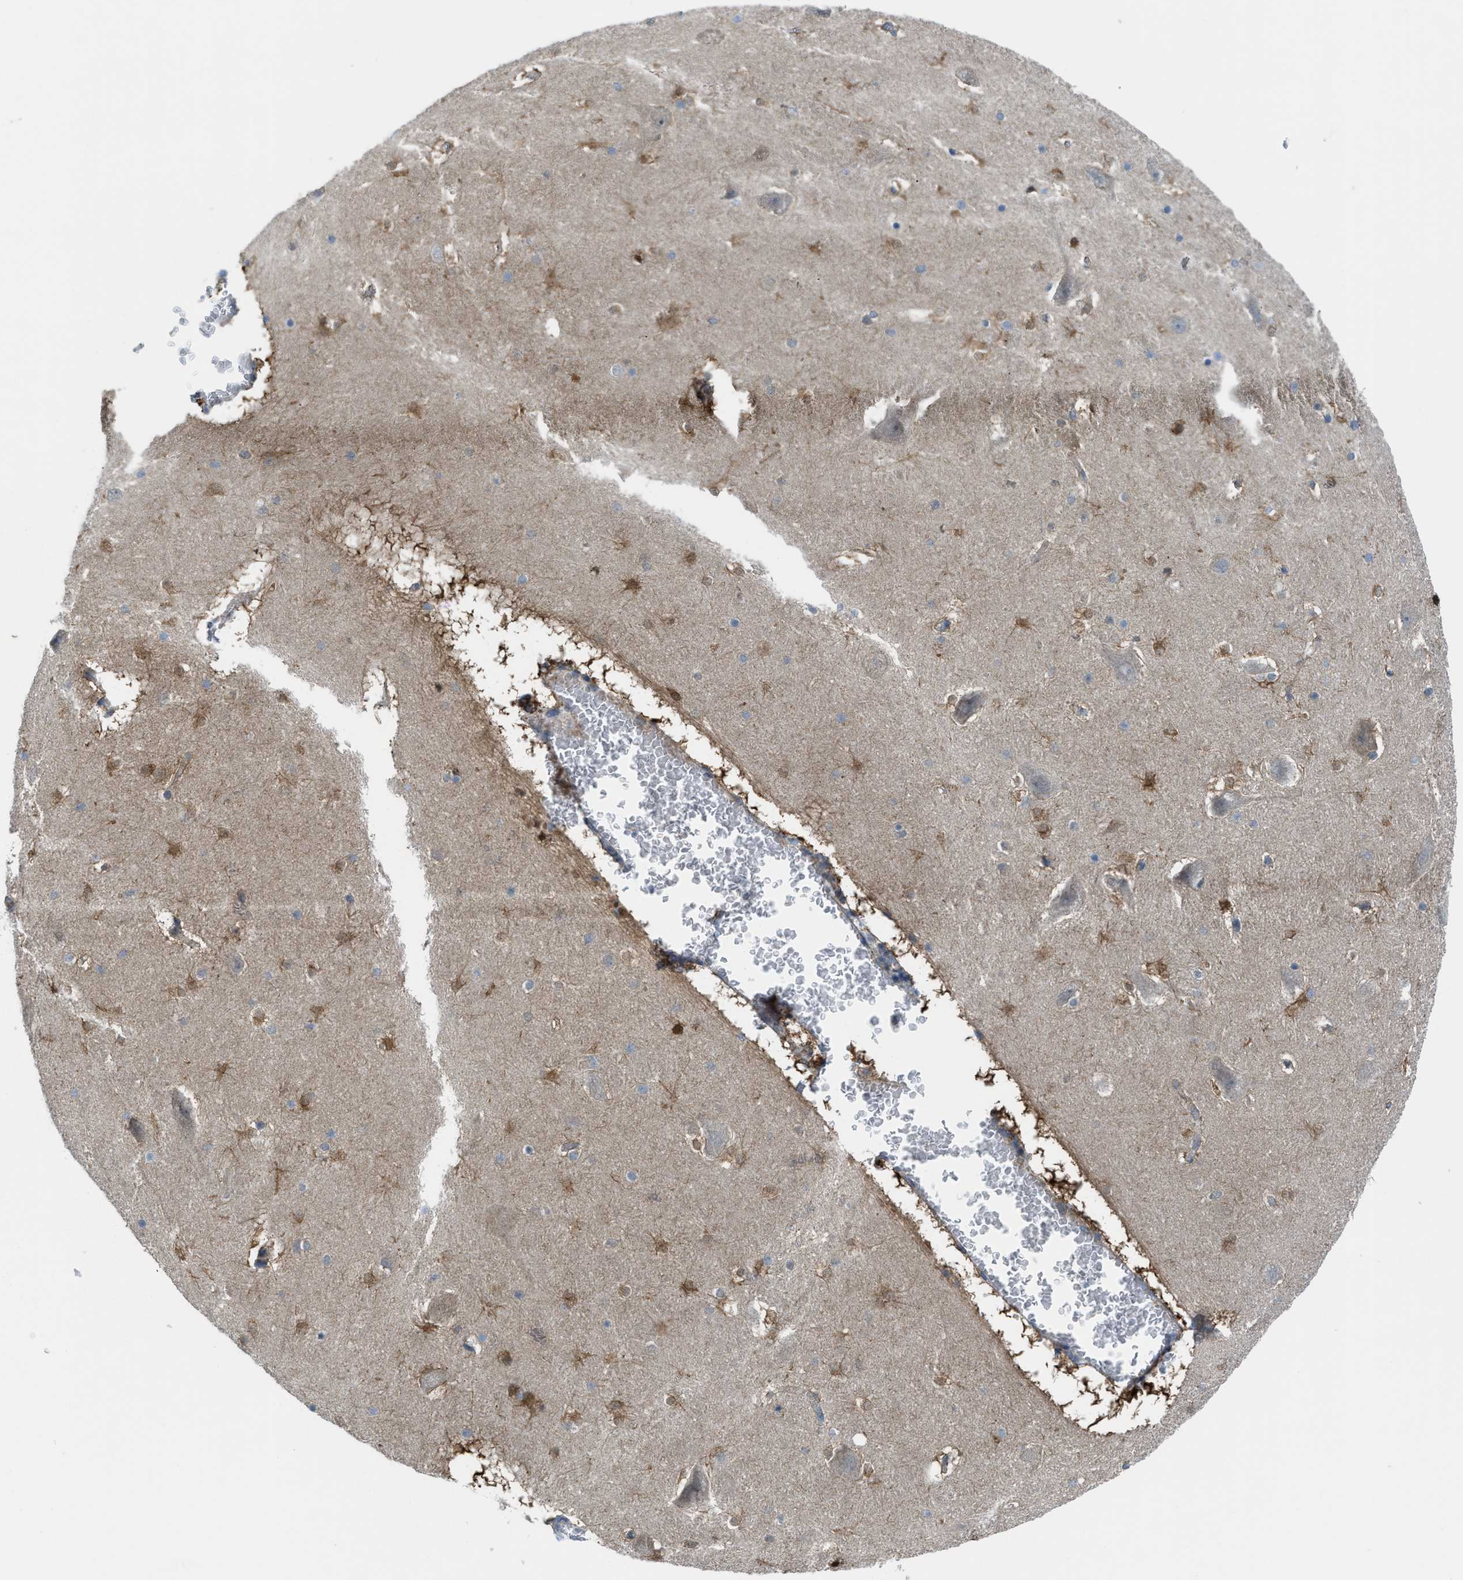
{"staining": {"intensity": "moderate", "quantity": "<25%", "location": "cytoplasmic/membranous"}, "tissue": "hippocampus", "cell_type": "Glial cells", "image_type": "normal", "snomed": [{"axis": "morphology", "description": "Normal tissue, NOS"}, {"axis": "topography", "description": "Hippocampus"}], "caption": "Immunohistochemical staining of normal hippocampus demonstrates moderate cytoplasmic/membranous protein staining in approximately <25% of glial cells. (brown staining indicates protein expression, while blue staining denotes nuclei).", "gene": "BAZ2B", "patient": {"sex": "male", "age": 45}}